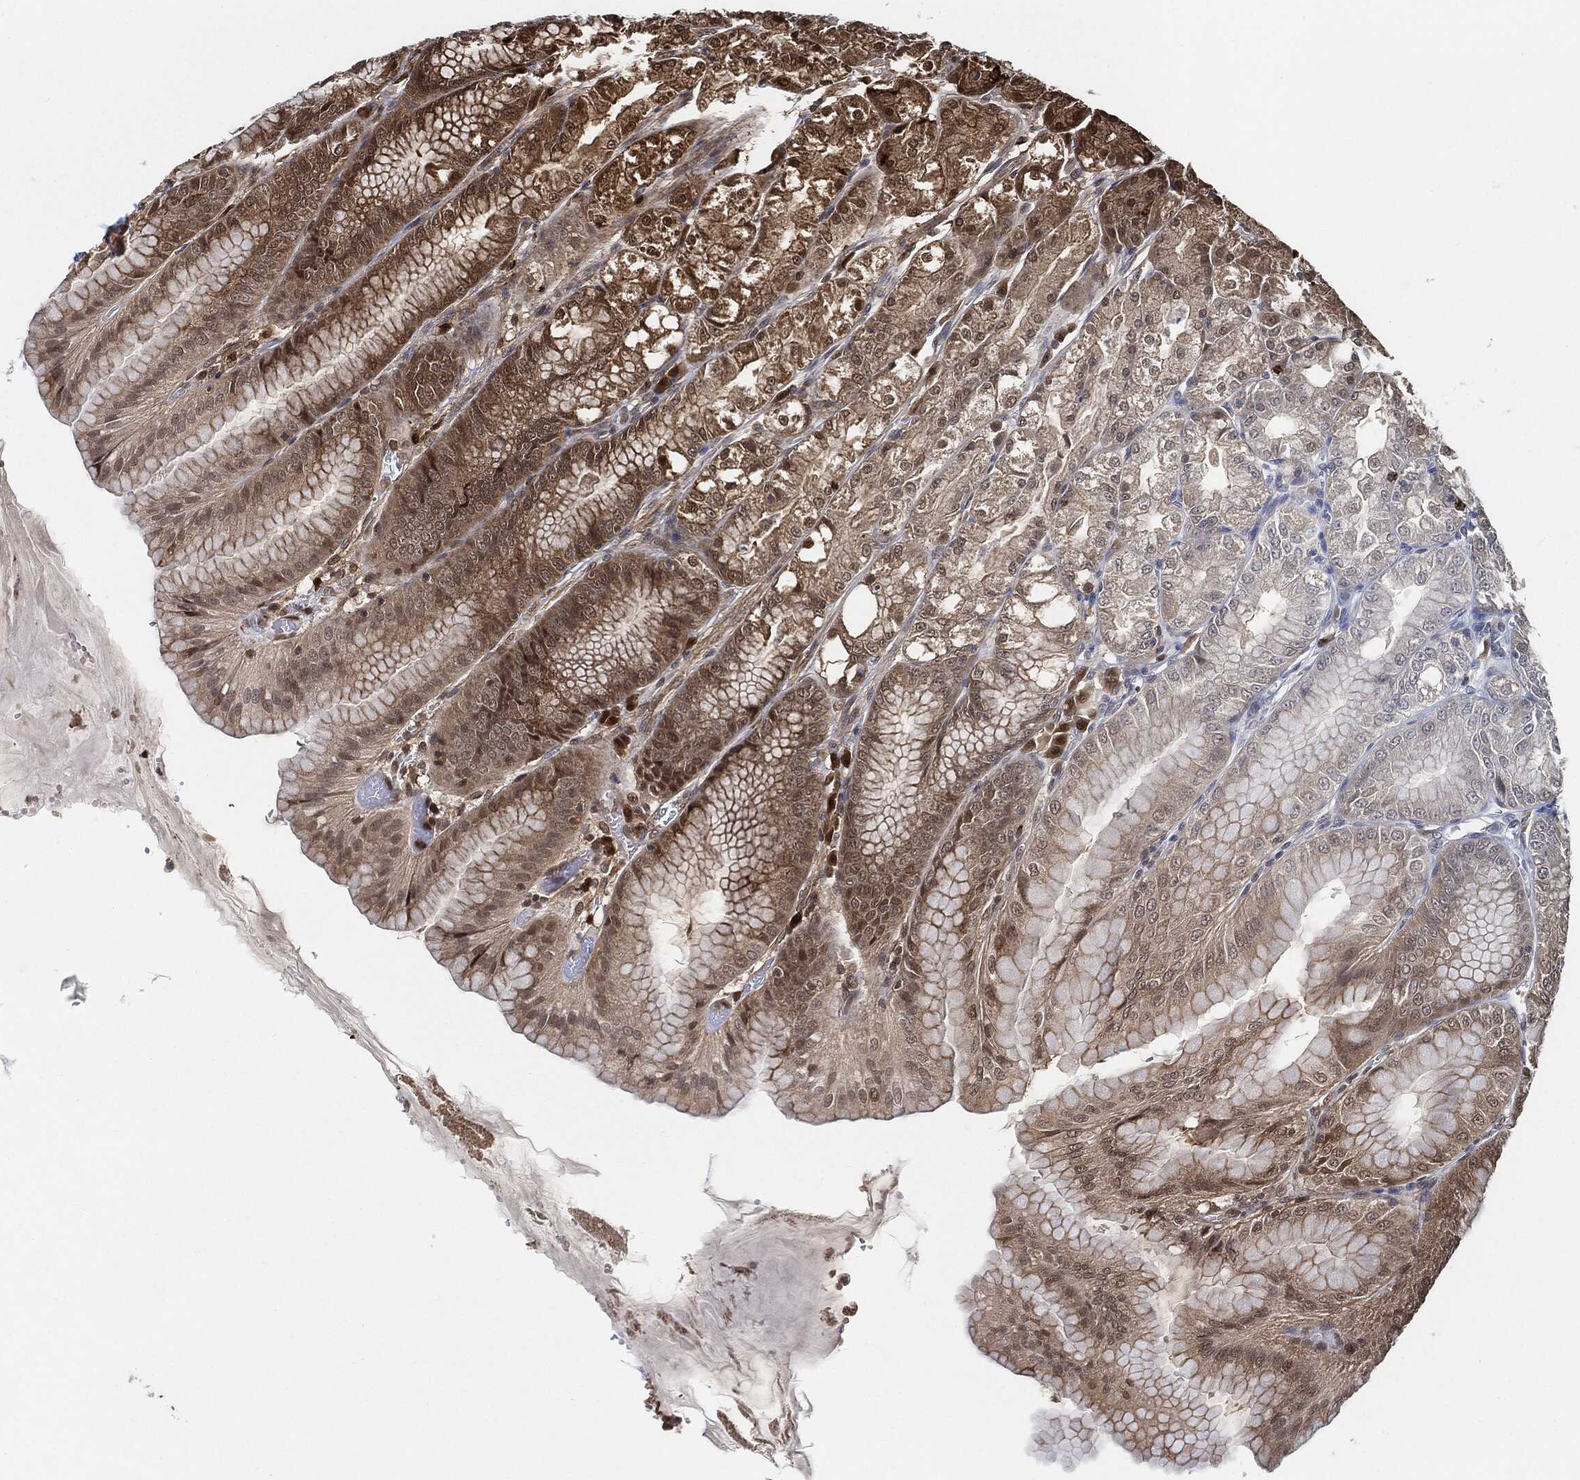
{"staining": {"intensity": "moderate", "quantity": "25%-75%", "location": "cytoplasmic/membranous"}, "tissue": "stomach", "cell_type": "Glandular cells", "image_type": "normal", "snomed": [{"axis": "morphology", "description": "Normal tissue, NOS"}, {"axis": "topography", "description": "Stomach"}], "caption": "High-power microscopy captured an immunohistochemistry (IHC) photomicrograph of unremarkable stomach, revealing moderate cytoplasmic/membranous staining in approximately 25%-75% of glandular cells. The staining is performed using DAB brown chromogen to label protein expression. The nuclei are counter-stained blue using hematoxylin.", "gene": "CUTA", "patient": {"sex": "male", "age": 71}}